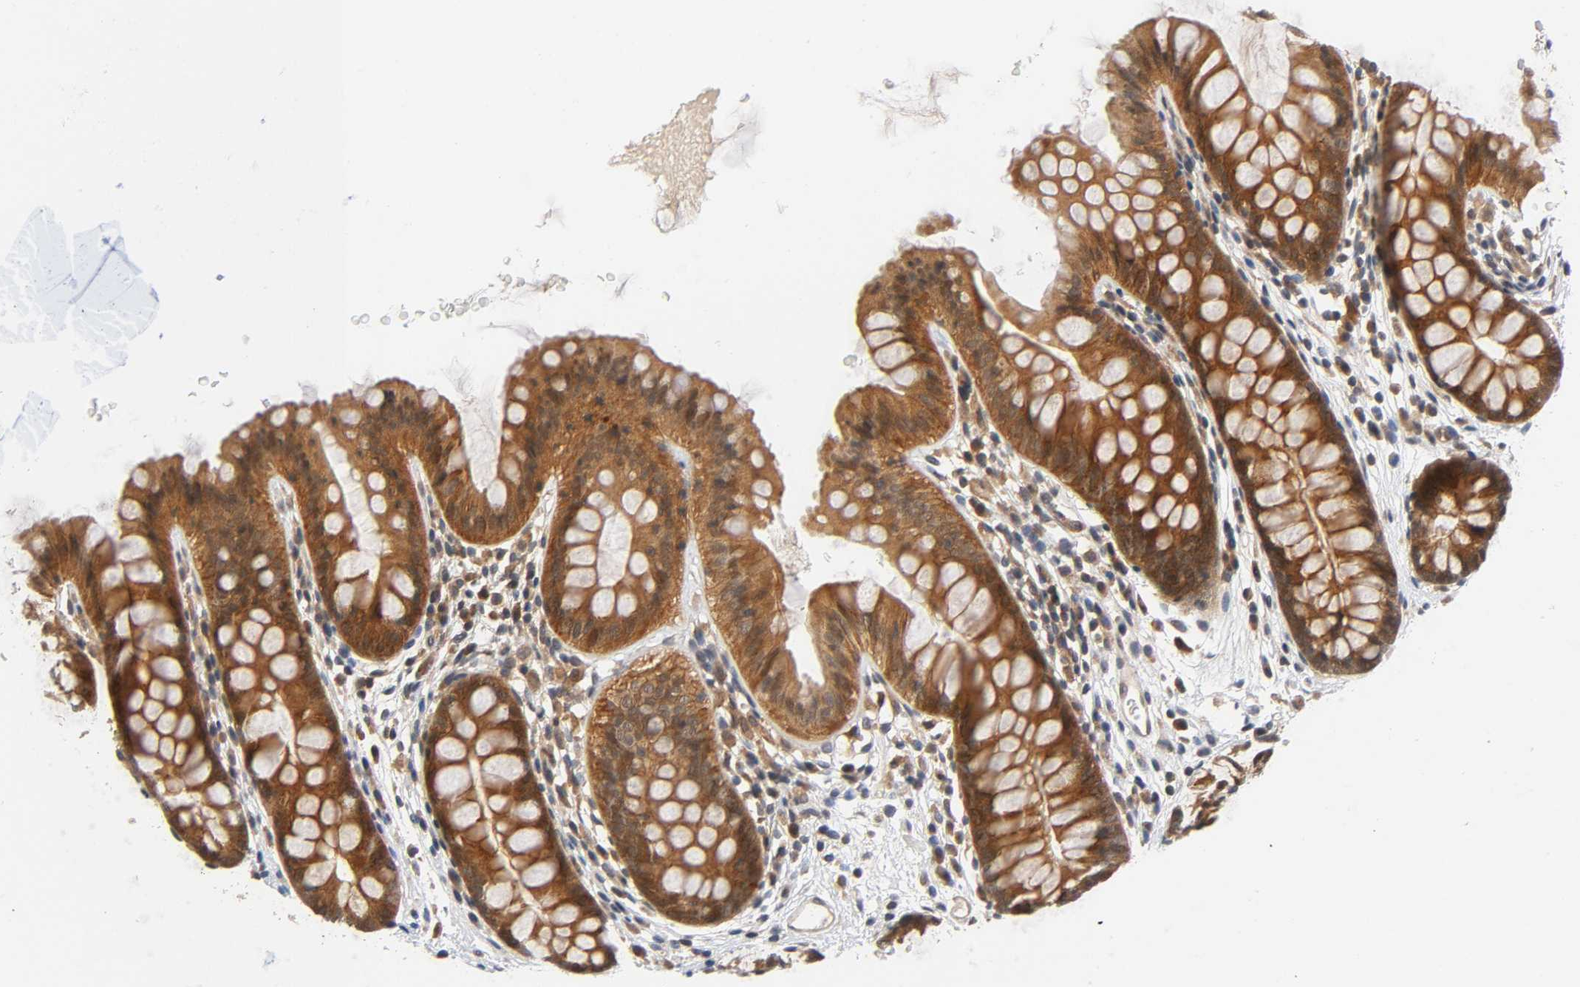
{"staining": {"intensity": "weak", "quantity": "25%-75%", "location": "cytoplasmic/membranous"}, "tissue": "colon", "cell_type": "Endothelial cells", "image_type": "normal", "snomed": [{"axis": "morphology", "description": "Normal tissue, NOS"}, {"axis": "topography", "description": "Smooth muscle"}, {"axis": "topography", "description": "Colon"}], "caption": "Endothelial cells exhibit low levels of weak cytoplasmic/membranous positivity in approximately 25%-75% of cells in unremarkable colon. (DAB IHC with brightfield microscopy, high magnification).", "gene": "PRKAB1", "patient": {"sex": "male", "age": 67}}